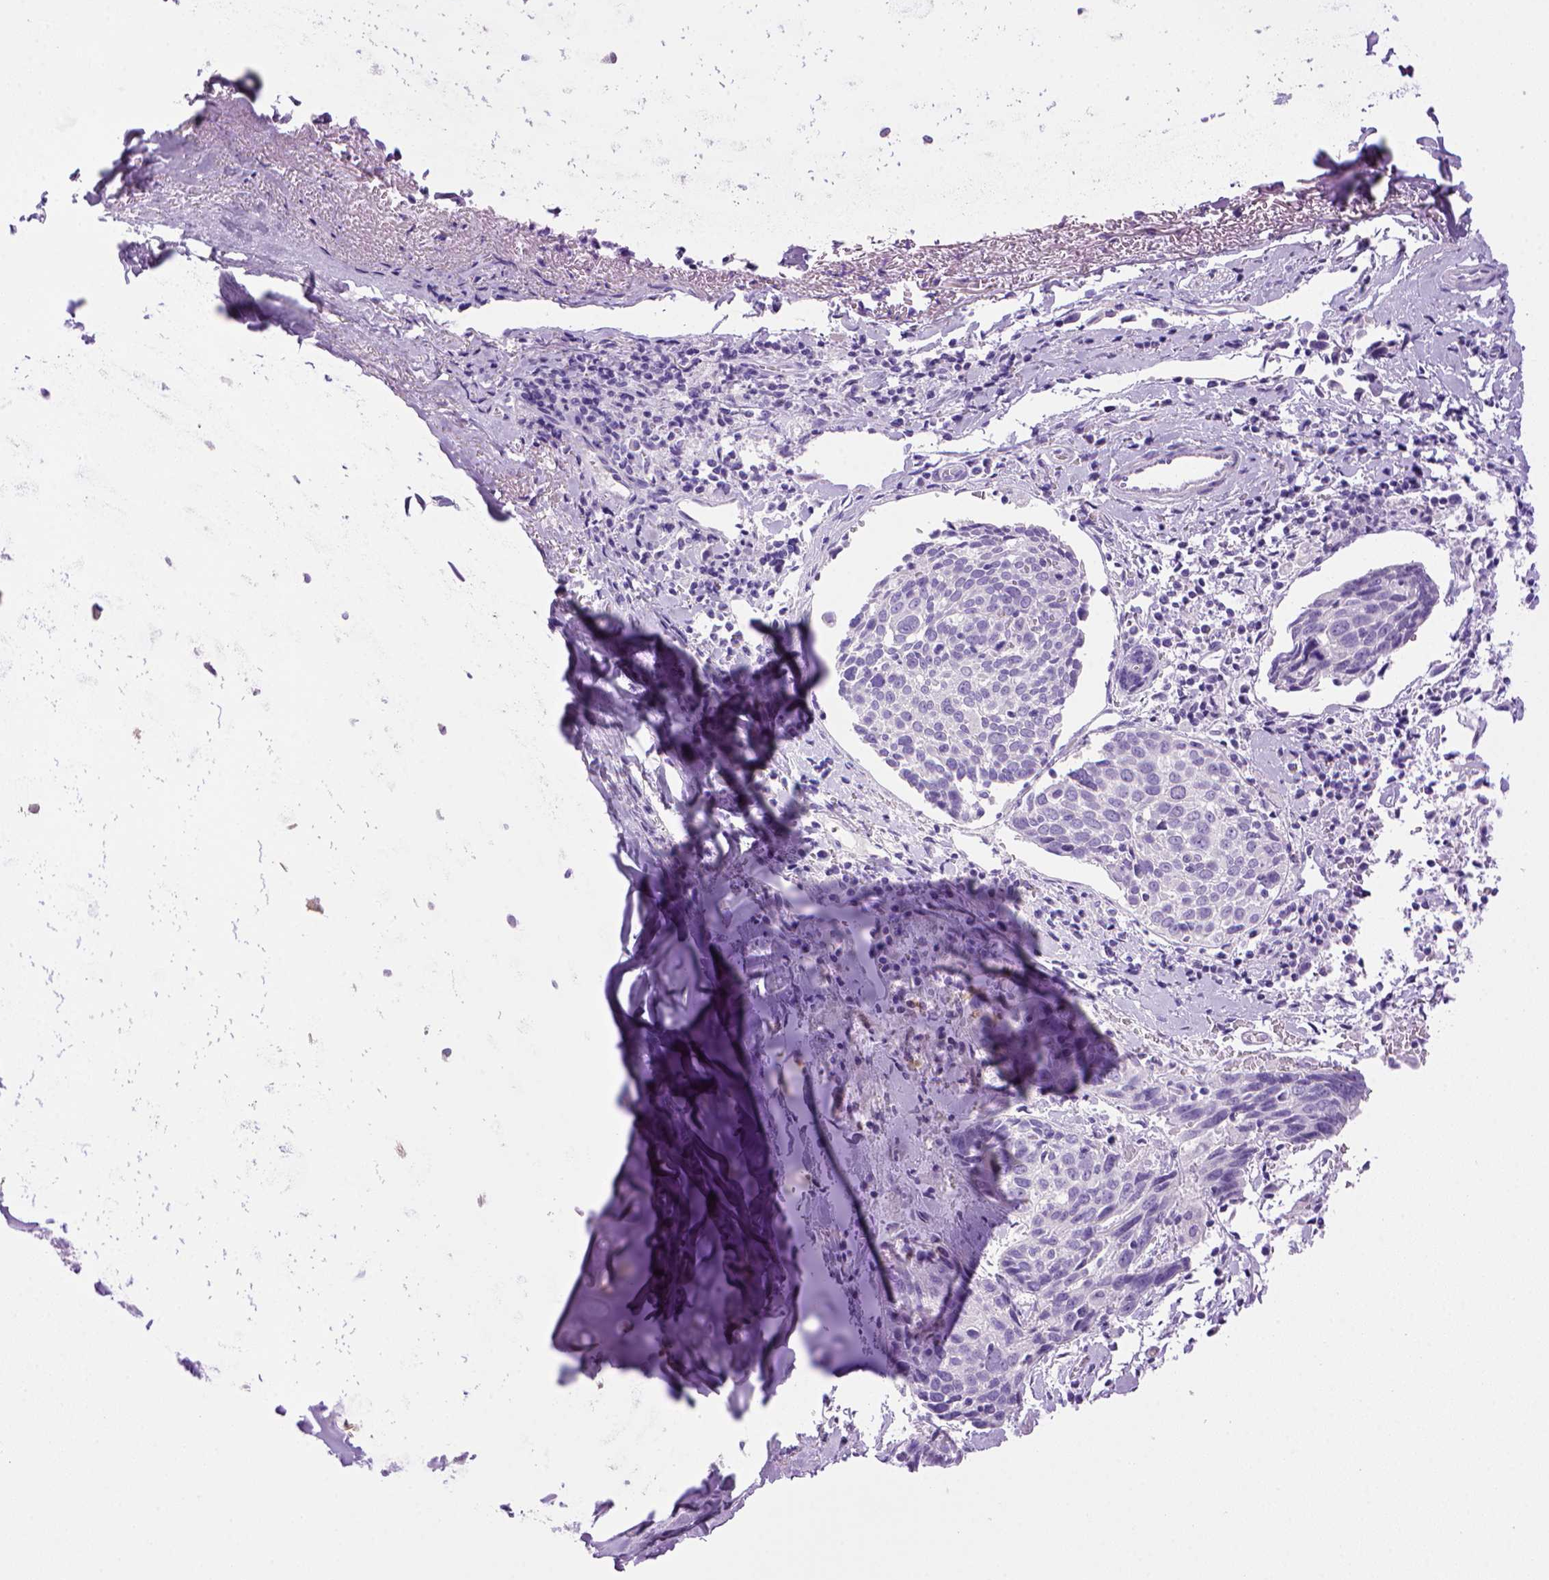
{"staining": {"intensity": "negative", "quantity": "none", "location": "none"}, "tissue": "lung cancer", "cell_type": "Tumor cells", "image_type": "cancer", "snomed": [{"axis": "morphology", "description": "Squamous cell carcinoma, NOS"}, {"axis": "topography", "description": "Lung"}], "caption": "Immunohistochemical staining of human lung cancer (squamous cell carcinoma) shows no significant staining in tumor cells.", "gene": "SGCG", "patient": {"sex": "male", "age": 57}}